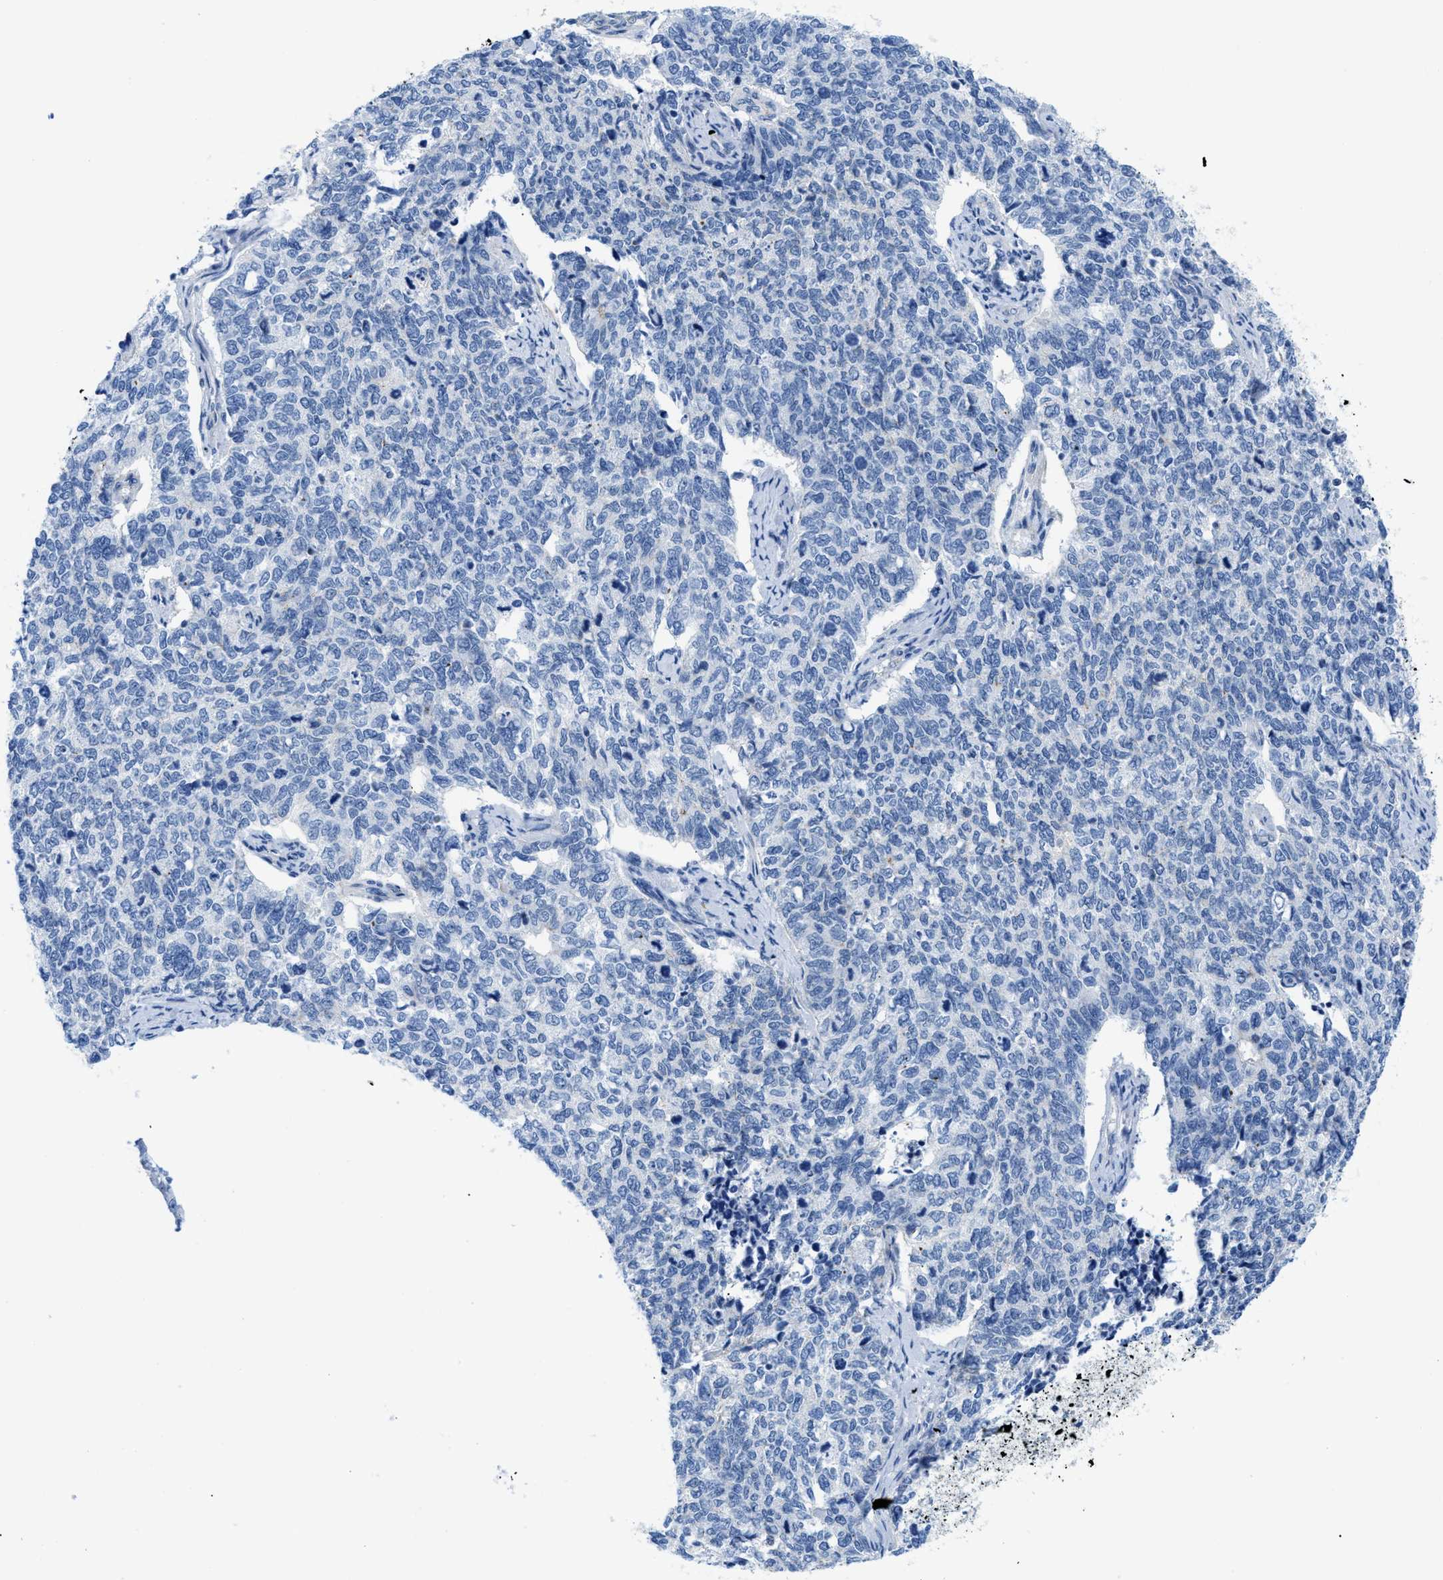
{"staining": {"intensity": "negative", "quantity": "none", "location": "none"}, "tissue": "cervical cancer", "cell_type": "Tumor cells", "image_type": "cancer", "snomed": [{"axis": "morphology", "description": "Squamous cell carcinoma, NOS"}, {"axis": "topography", "description": "Cervix"}], "caption": "Immunohistochemical staining of cervical squamous cell carcinoma displays no significant positivity in tumor cells.", "gene": "FDCSP", "patient": {"sex": "female", "age": 63}}